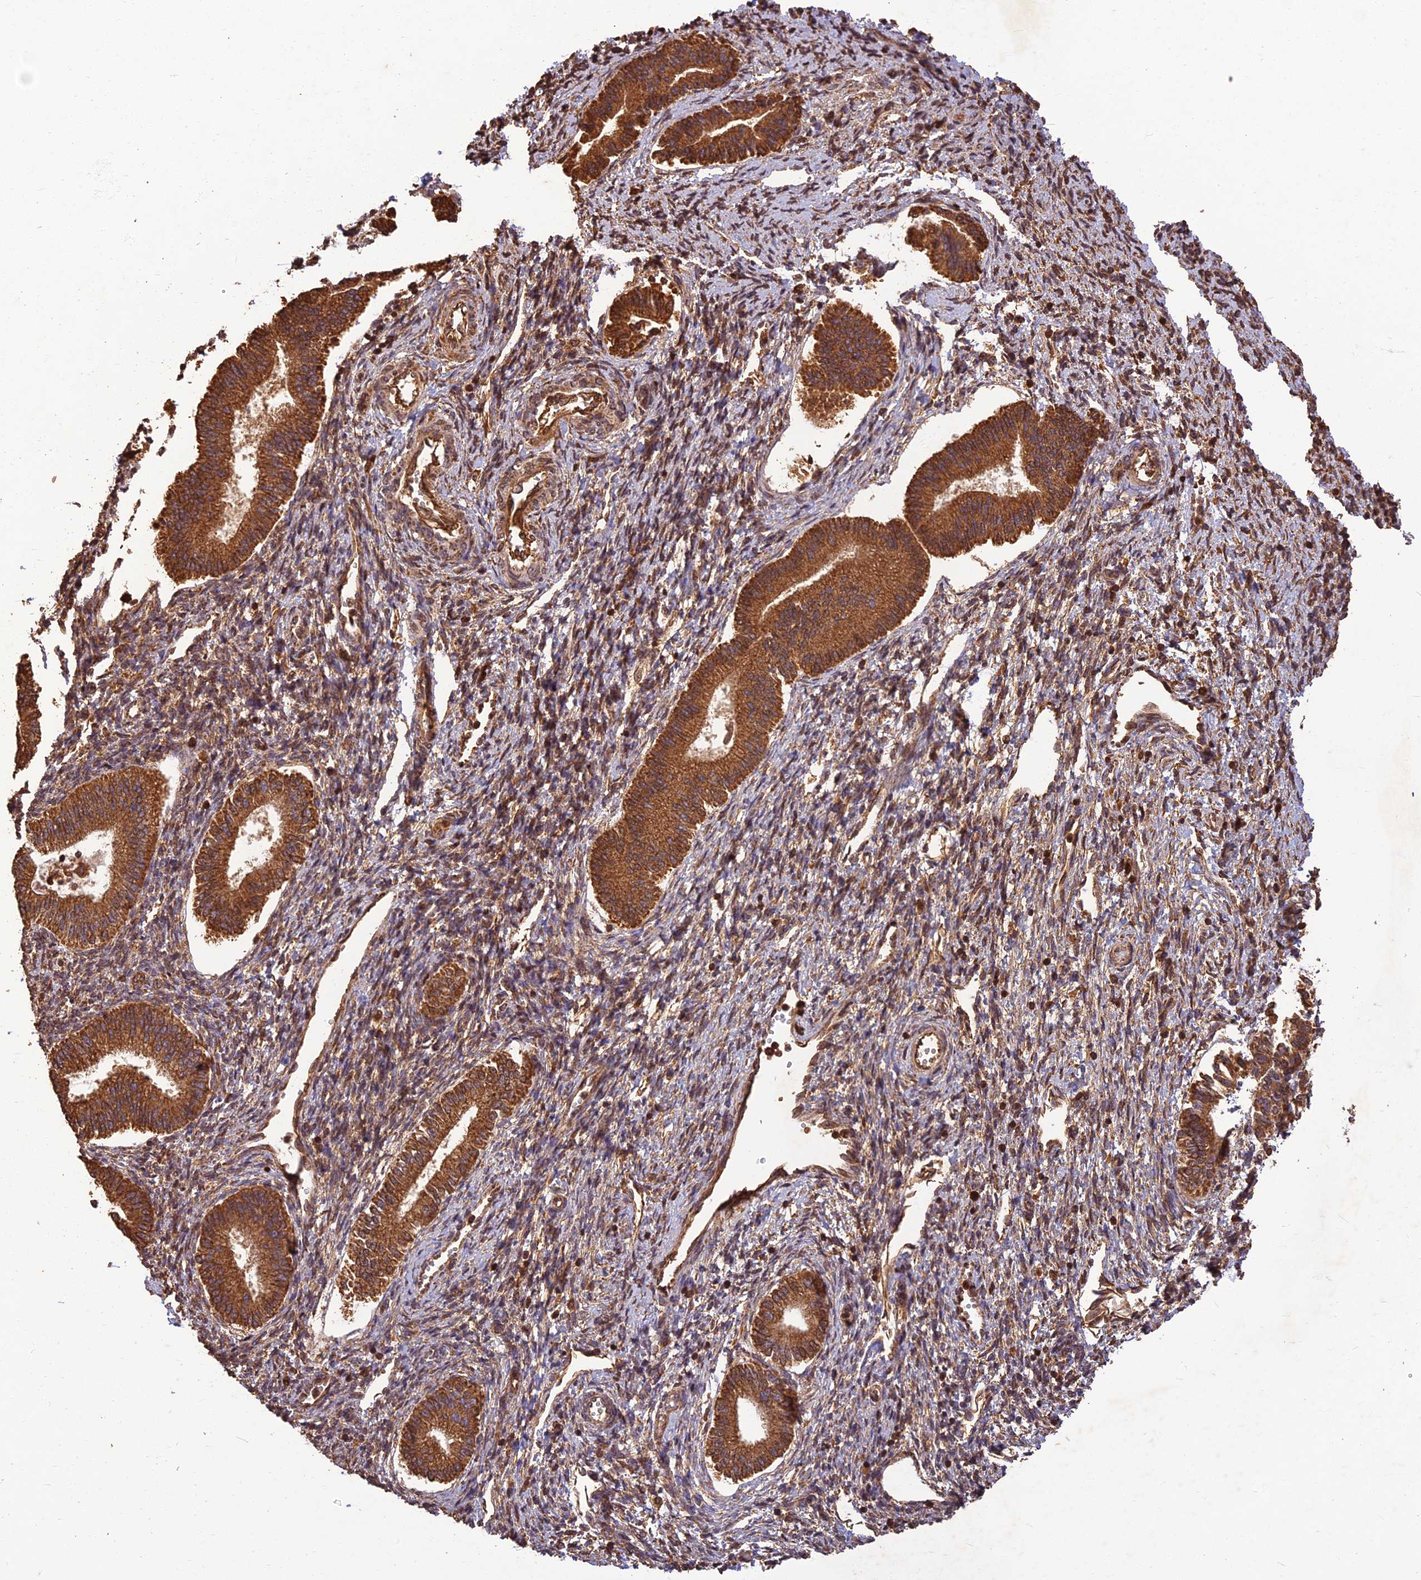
{"staining": {"intensity": "moderate", "quantity": ">75%", "location": "cytoplasmic/membranous"}, "tissue": "endometrium", "cell_type": "Cells in endometrial stroma", "image_type": "normal", "snomed": [{"axis": "morphology", "description": "Normal tissue, NOS"}, {"axis": "topography", "description": "Endometrium"}], "caption": "Moderate cytoplasmic/membranous protein positivity is identified in approximately >75% of cells in endometrial stroma in endometrium. Ihc stains the protein of interest in brown and the nuclei are stained blue.", "gene": "CORO1C", "patient": {"sex": "female", "age": 25}}